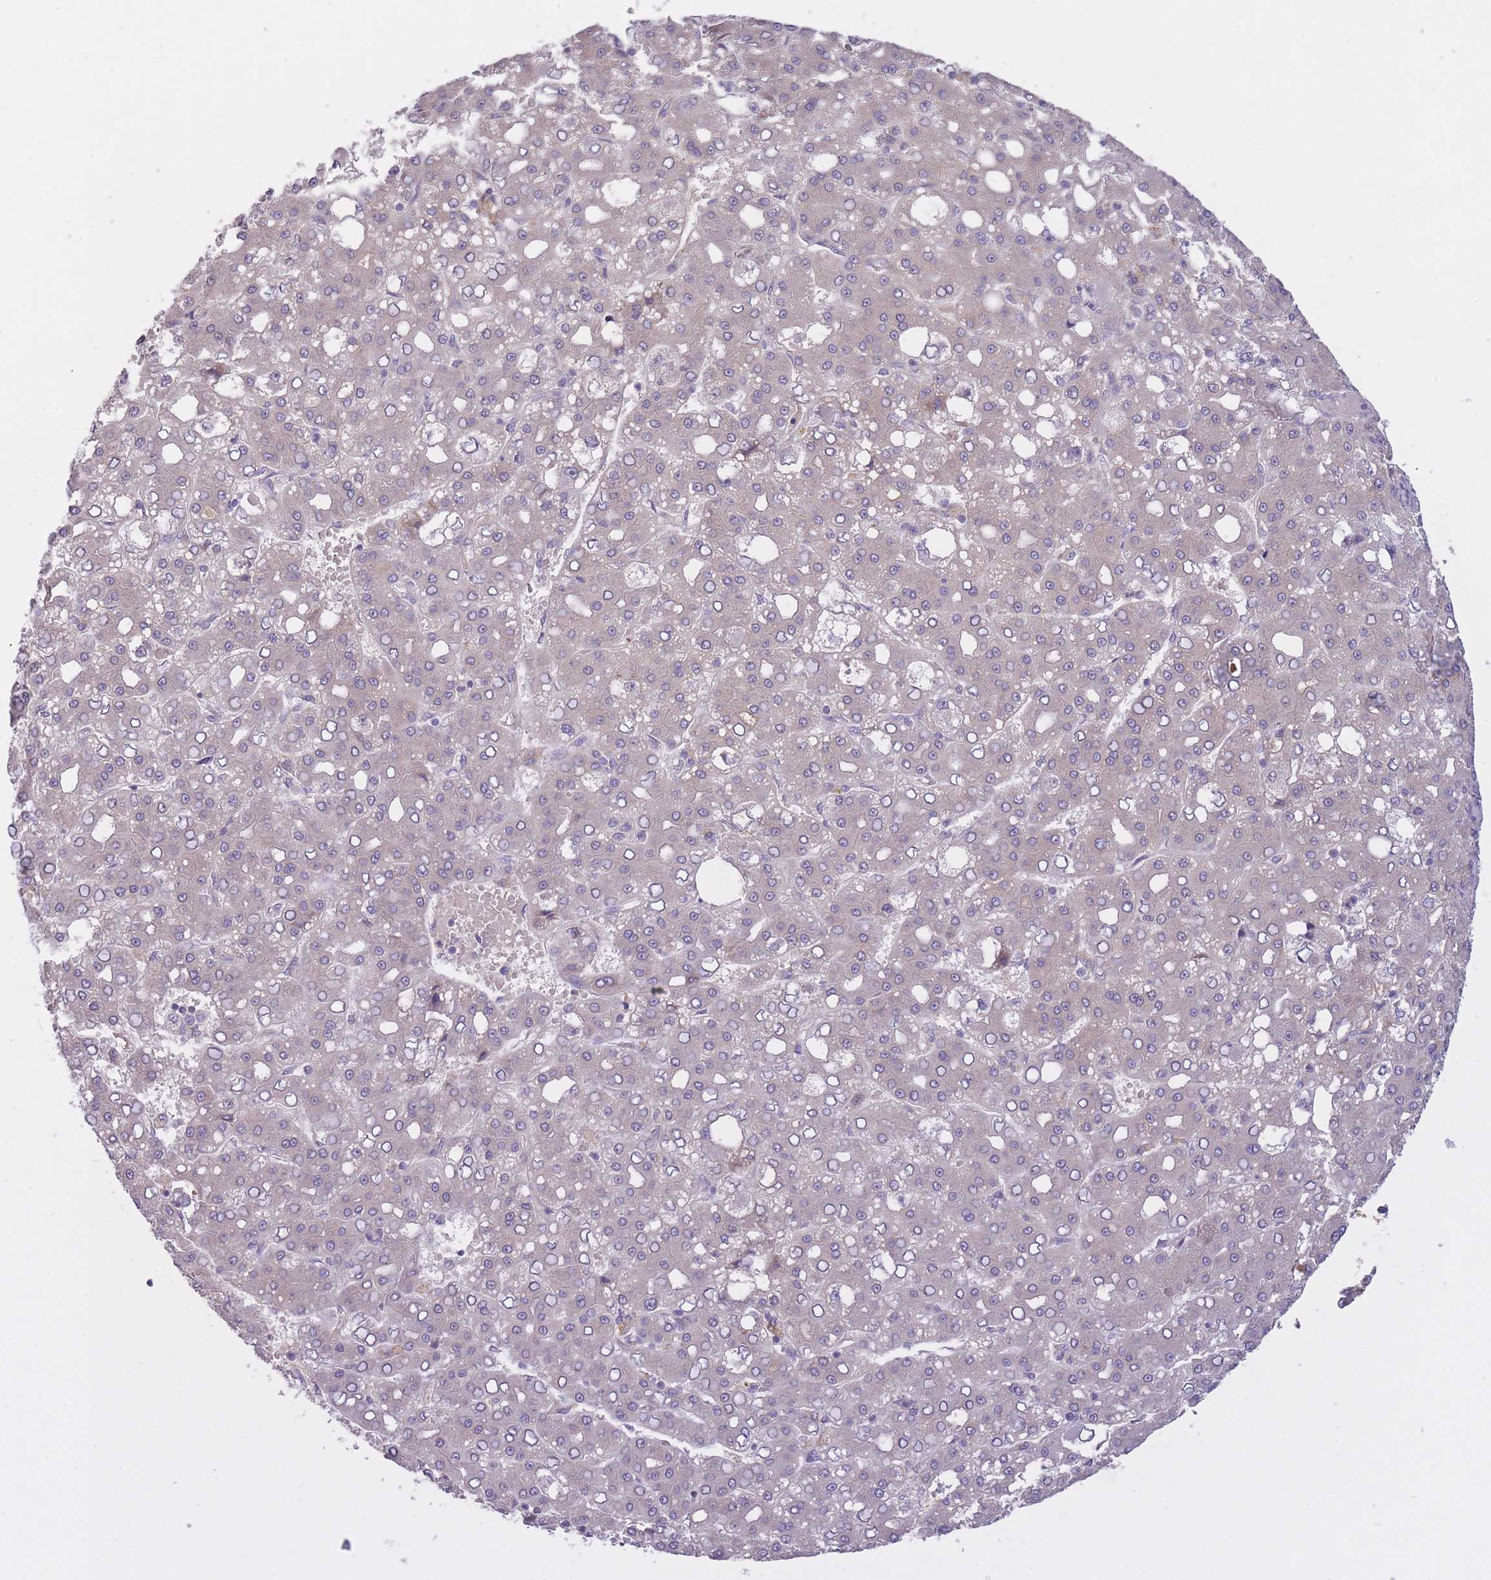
{"staining": {"intensity": "negative", "quantity": "none", "location": "none"}, "tissue": "liver cancer", "cell_type": "Tumor cells", "image_type": "cancer", "snomed": [{"axis": "morphology", "description": "Carcinoma, Hepatocellular, NOS"}, {"axis": "topography", "description": "Liver"}], "caption": "Immunohistochemistry image of liver hepatocellular carcinoma stained for a protein (brown), which exhibits no expression in tumor cells.", "gene": "REV1", "patient": {"sex": "male", "age": 65}}